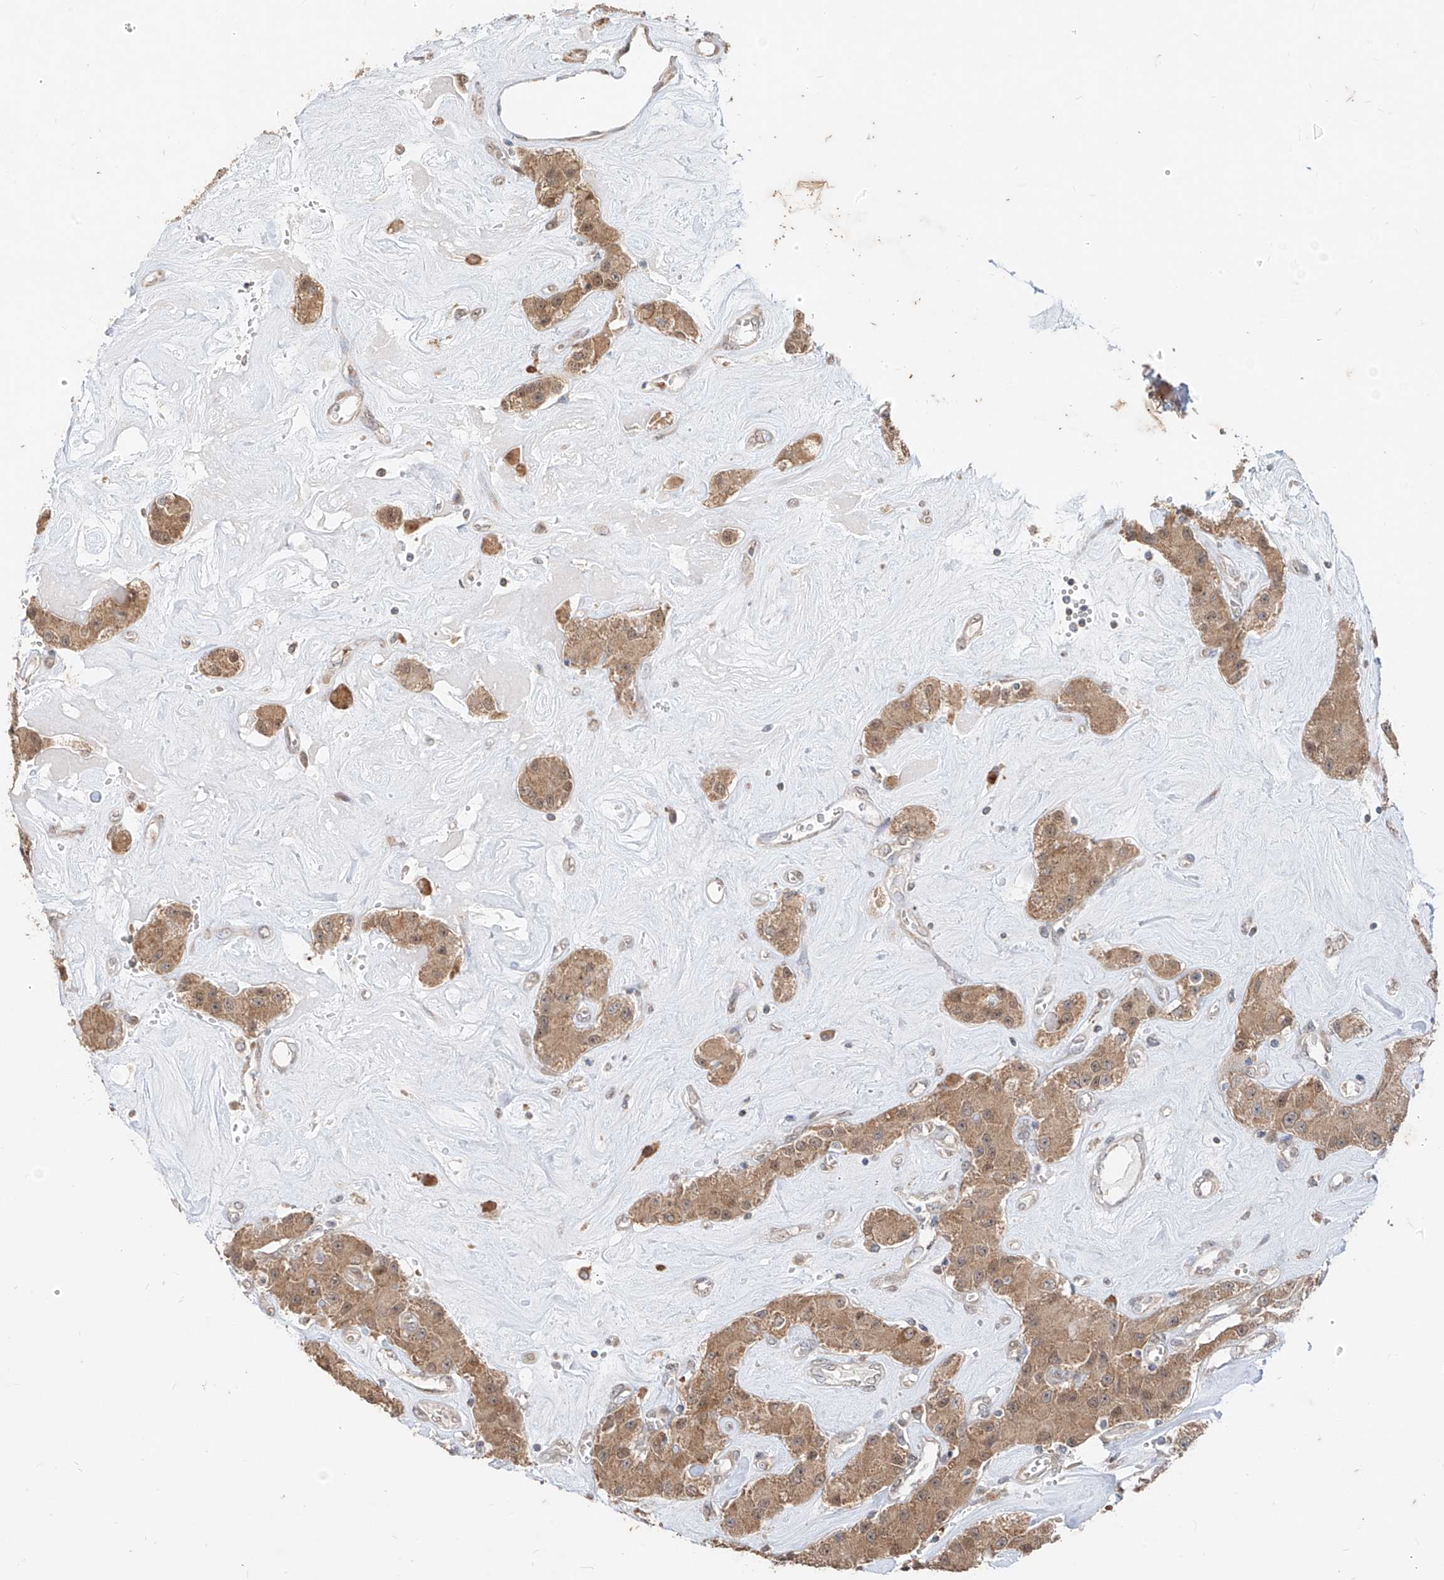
{"staining": {"intensity": "moderate", "quantity": ">75%", "location": "cytoplasmic/membranous"}, "tissue": "carcinoid", "cell_type": "Tumor cells", "image_type": "cancer", "snomed": [{"axis": "morphology", "description": "Carcinoid, malignant, NOS"}, {"axis": "topography", "description": "Pancreas"}], "caption": "Carcinoid was stained to show a protein in brown. There is medium levels of moderate cytoplasmic/membranous positivity in about >75% of tumor cells. The protein is stained brown, and the nuclei are stained in blue (DAB IHC with brightfield microscopy, high magnification).", "gene": "MTUS2", "patient": {"sex": "male", "age": 41}}